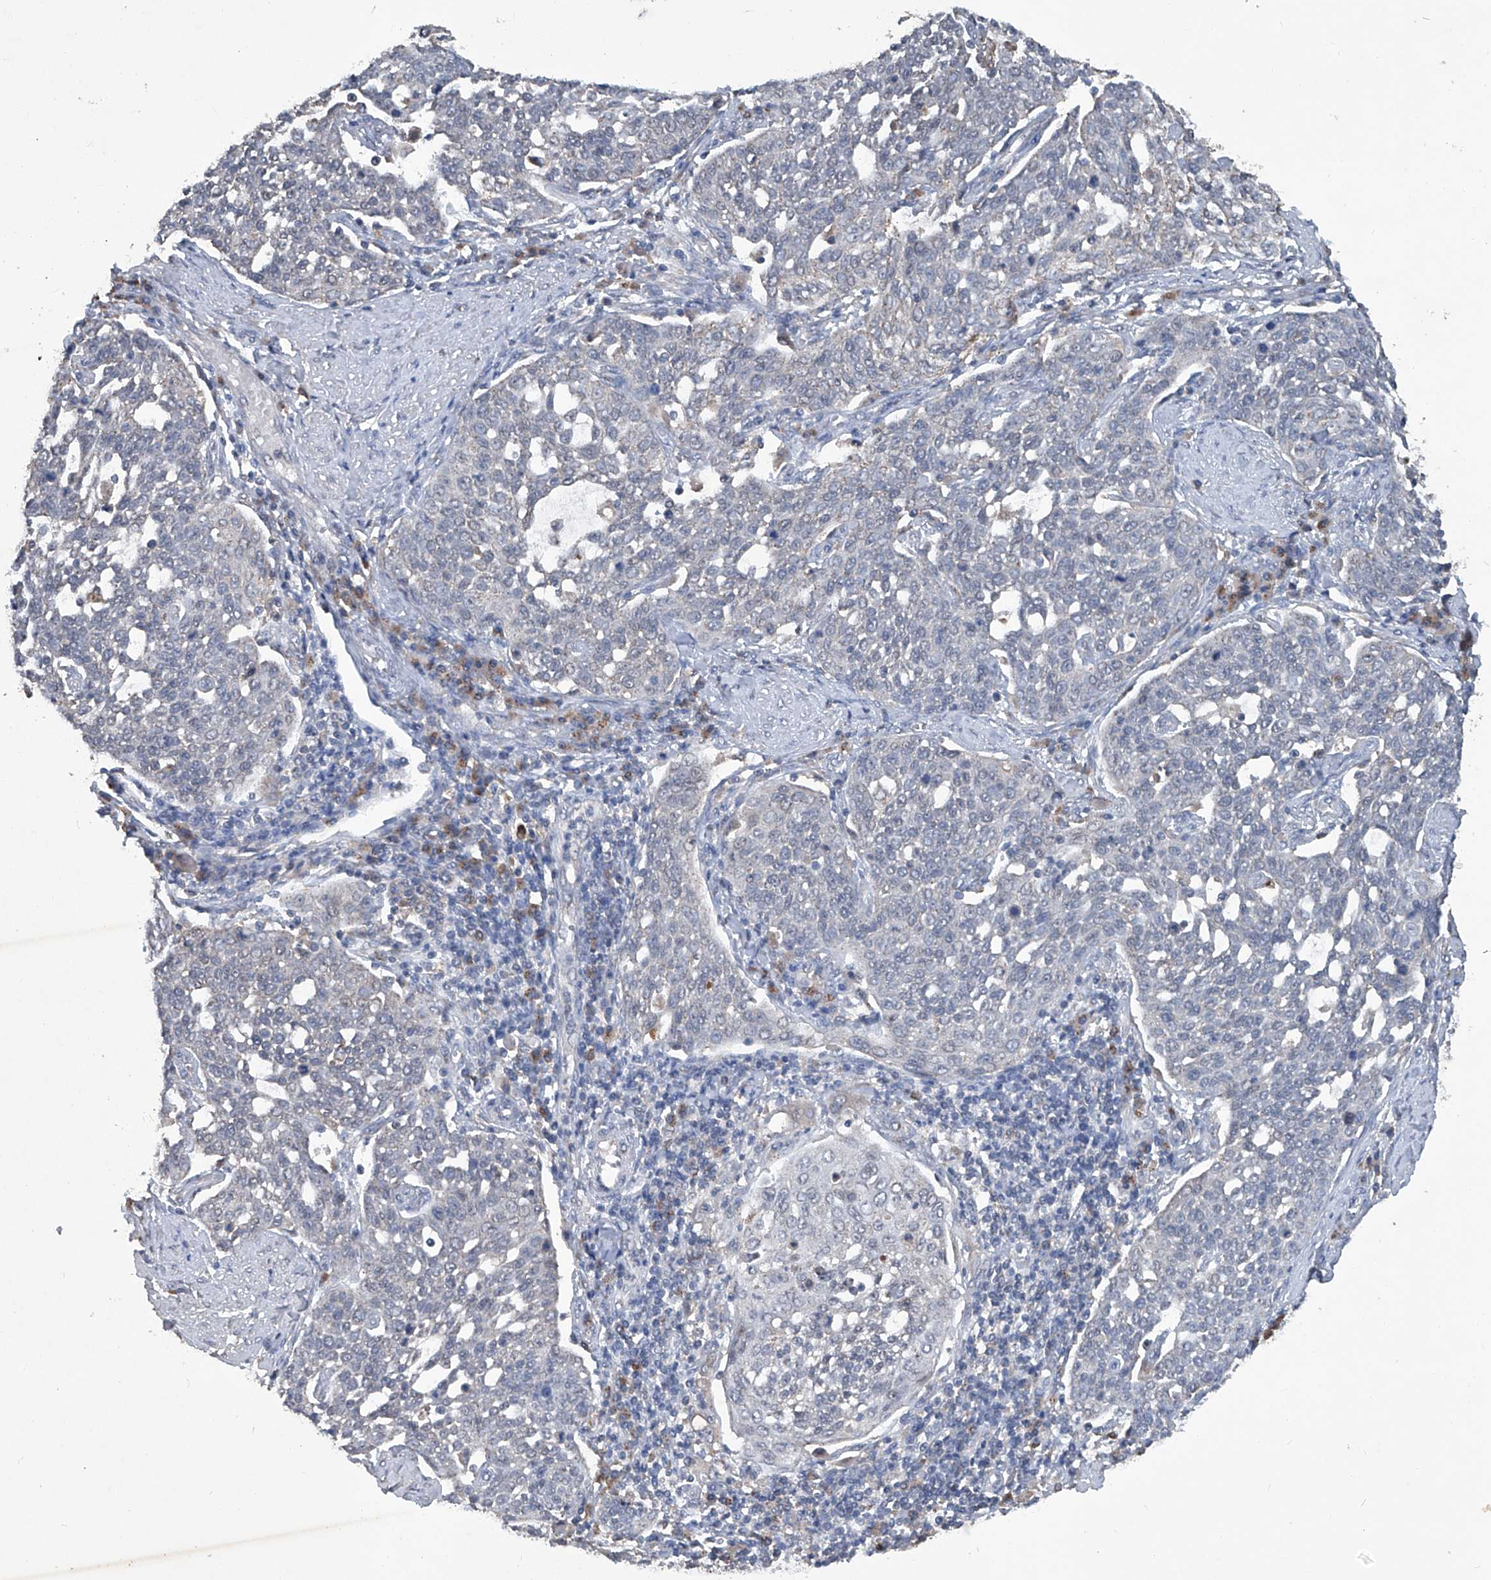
{"staining": {"intensity": "negative", "quantity": "none", "location": "none"}, "tissue": "cervical cancer", "cell_type": "Tumor cells", "image_type": "cancer", "snomed": [{"axis": "morphology", "description": "Squamous cell carcinoma, NOS"}, {"axis": "topography", "description": "Cervix"}], "caption": "Immunohistochemistry histopathology image of cervical cancer (squamous cell carcinoma) stained for a protein (brown), which shows no expression in tumor cells. Nuclei are stained in blue.", "gene": "PCSK5", "patient": {"sex": "female", "age": 34}}